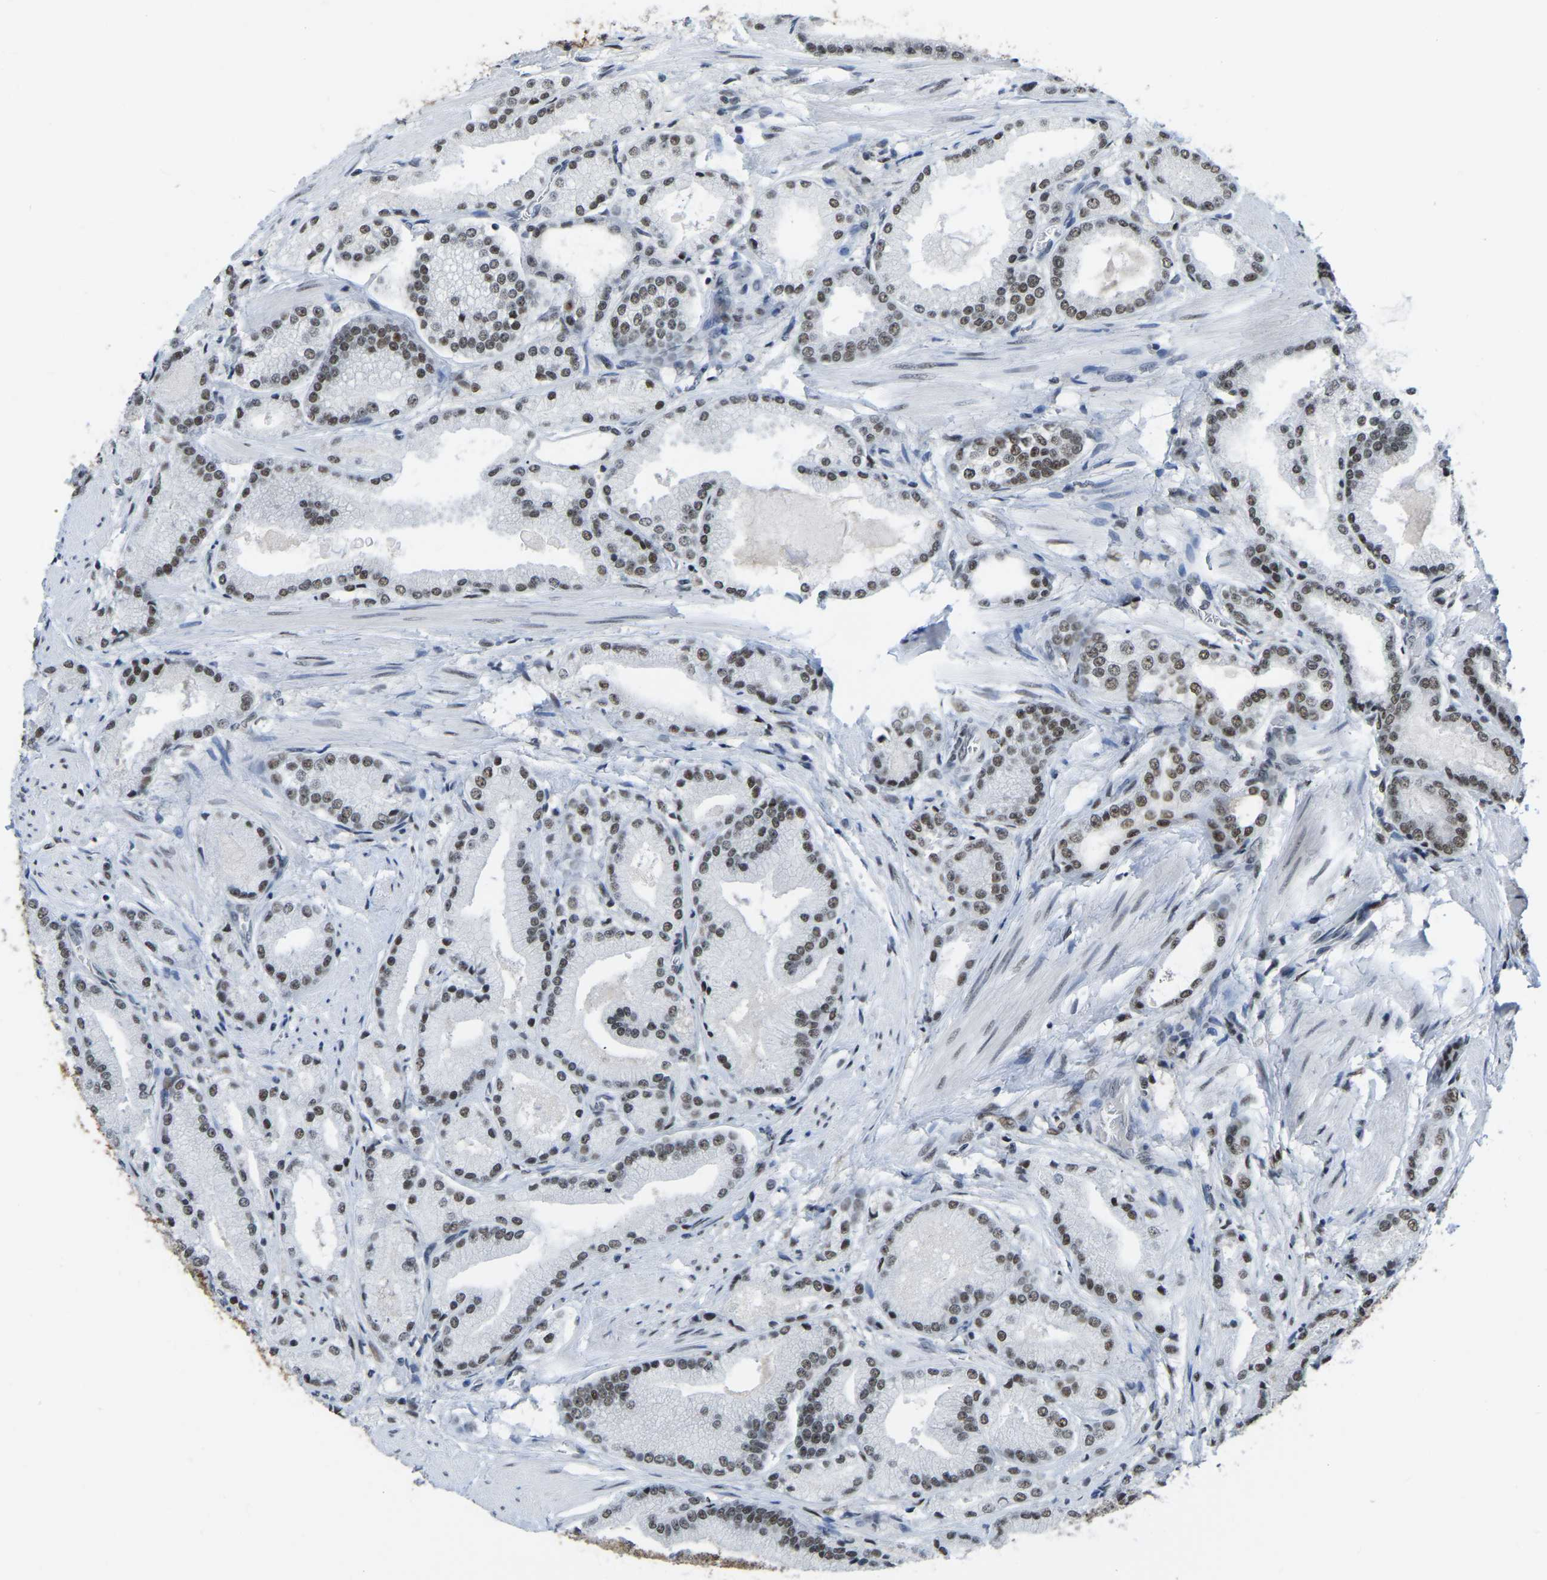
{"staining": {"intensity": "weak", "quantity": "25%-75%", "location": "nuclear"}, "tissue": "prostate cancer", "cell_type": "Tumor cells", "image_type": "cancer", "snomed": [{"axis": "morphology", "description": "Adenocarcinoma, High grade"}, {"axis": "topography", "description": "Prostate"}], "caption": "A brown stain labels weak nuclear positivity of a protein in human prostate cancer tumor cells. (IHC, brightfield microscopy, high magnification).", "gene": "TBL1XR1", "patient": {"sex": "male", "age": 50}}